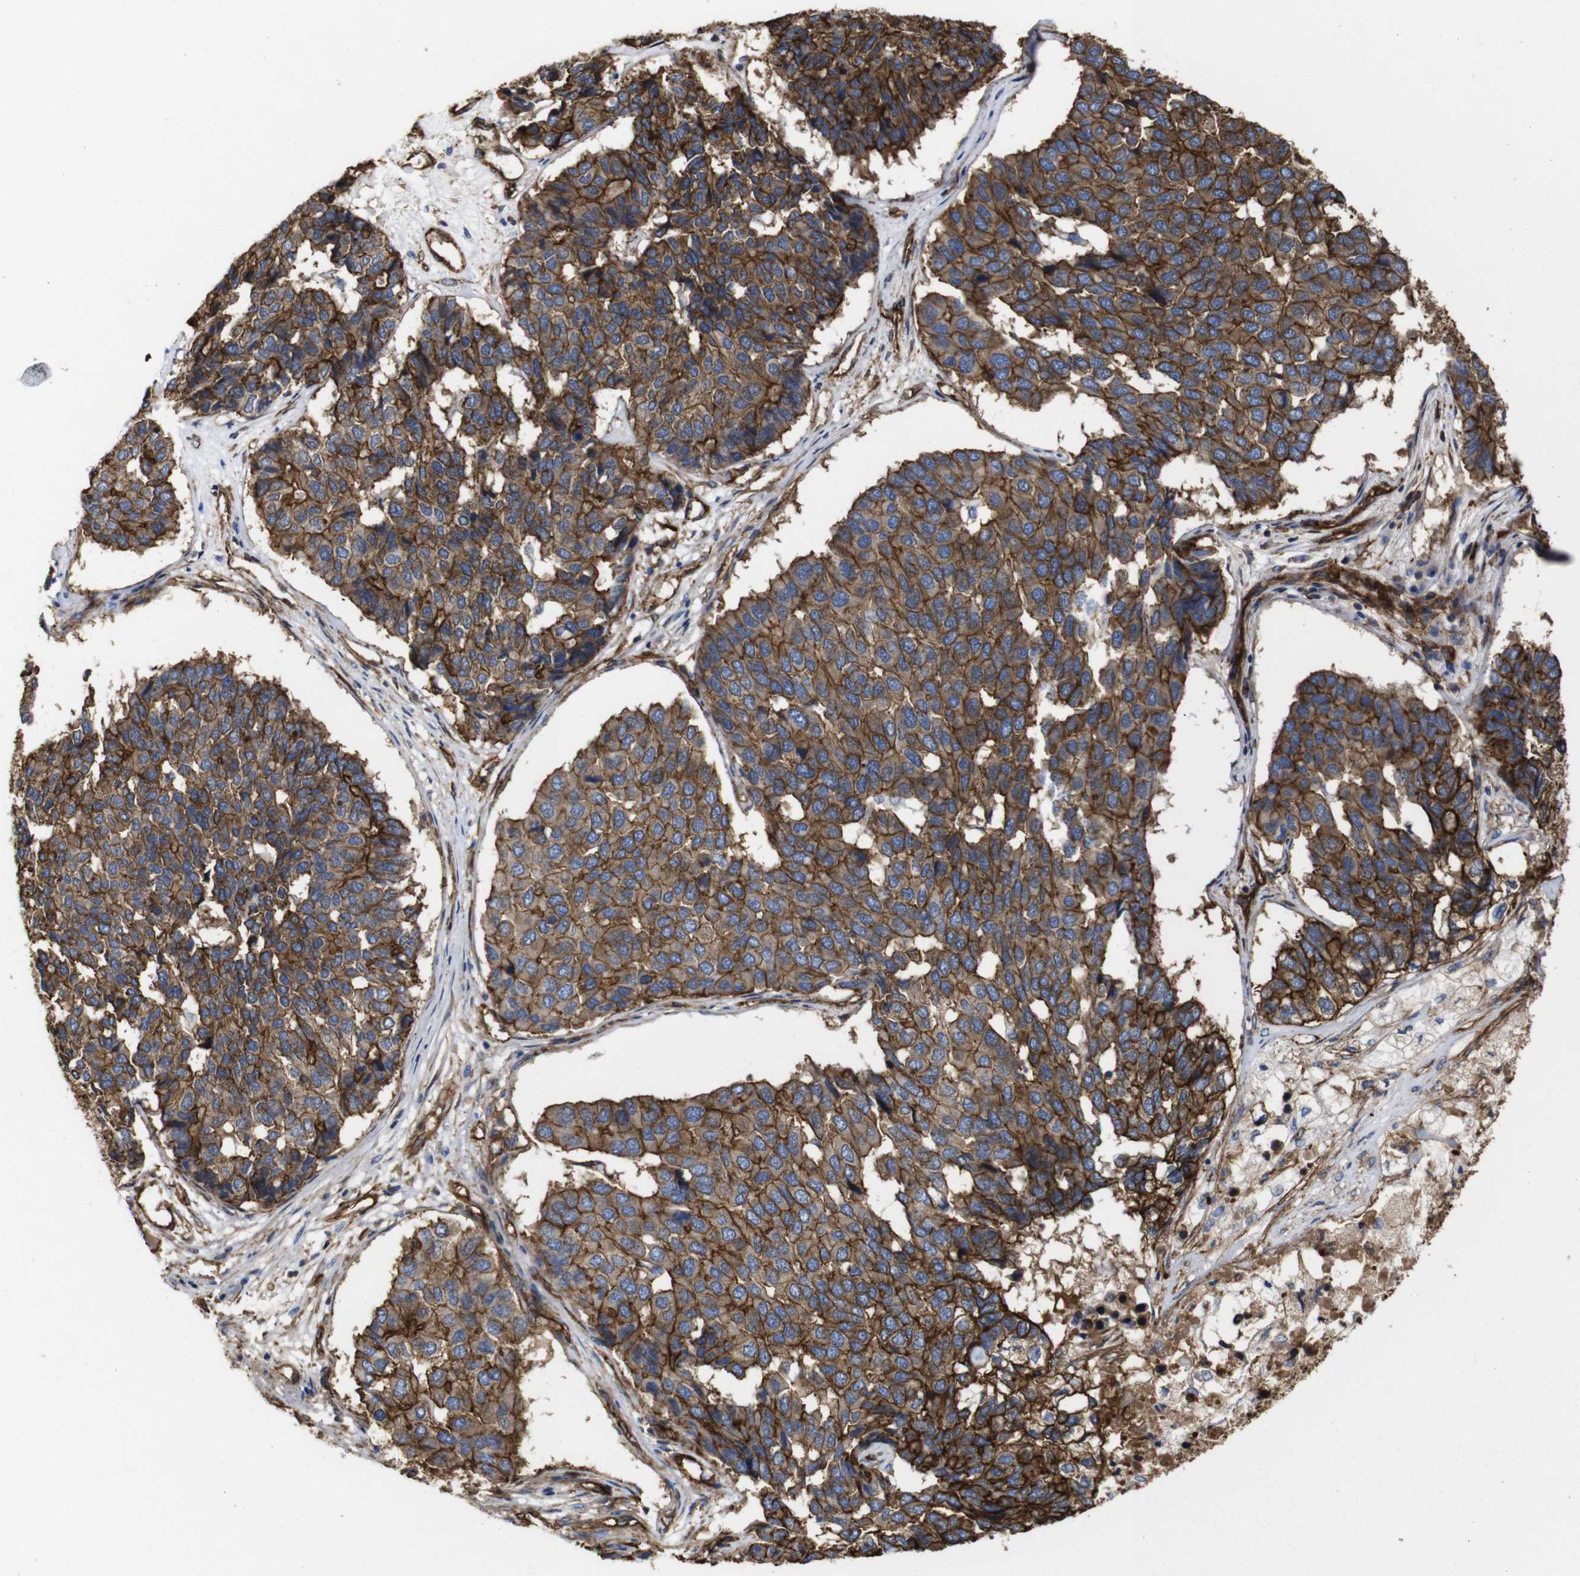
{"staining": {"intensity": "strong", "quantity": ">75%", "location": "cytoplasmic/membranous"}, "tissue": "pancreatic cancer", "cell_type": "Tumor cells", "image_type": "cancer", "snomed": [{"axis": "morphology", "description": "Adenocarcinoma, NOS"}, {"axis": "topography", "description": "Pancreas"}], "caption": "An immunohistochemistry (IHC) photomicrograph of tumor tissue is shown. Protein staining in brown labels strong cytoplasmic/membranous positivity in adenocarcinoma (pancreatic) within tumor cells. (DAB (3,3'-diaminobenzidine) = brown stain, brightfield microscopy at high magnification).", "gene": "SPTBN1", "patient": {"sex": "male", "age": 50}}